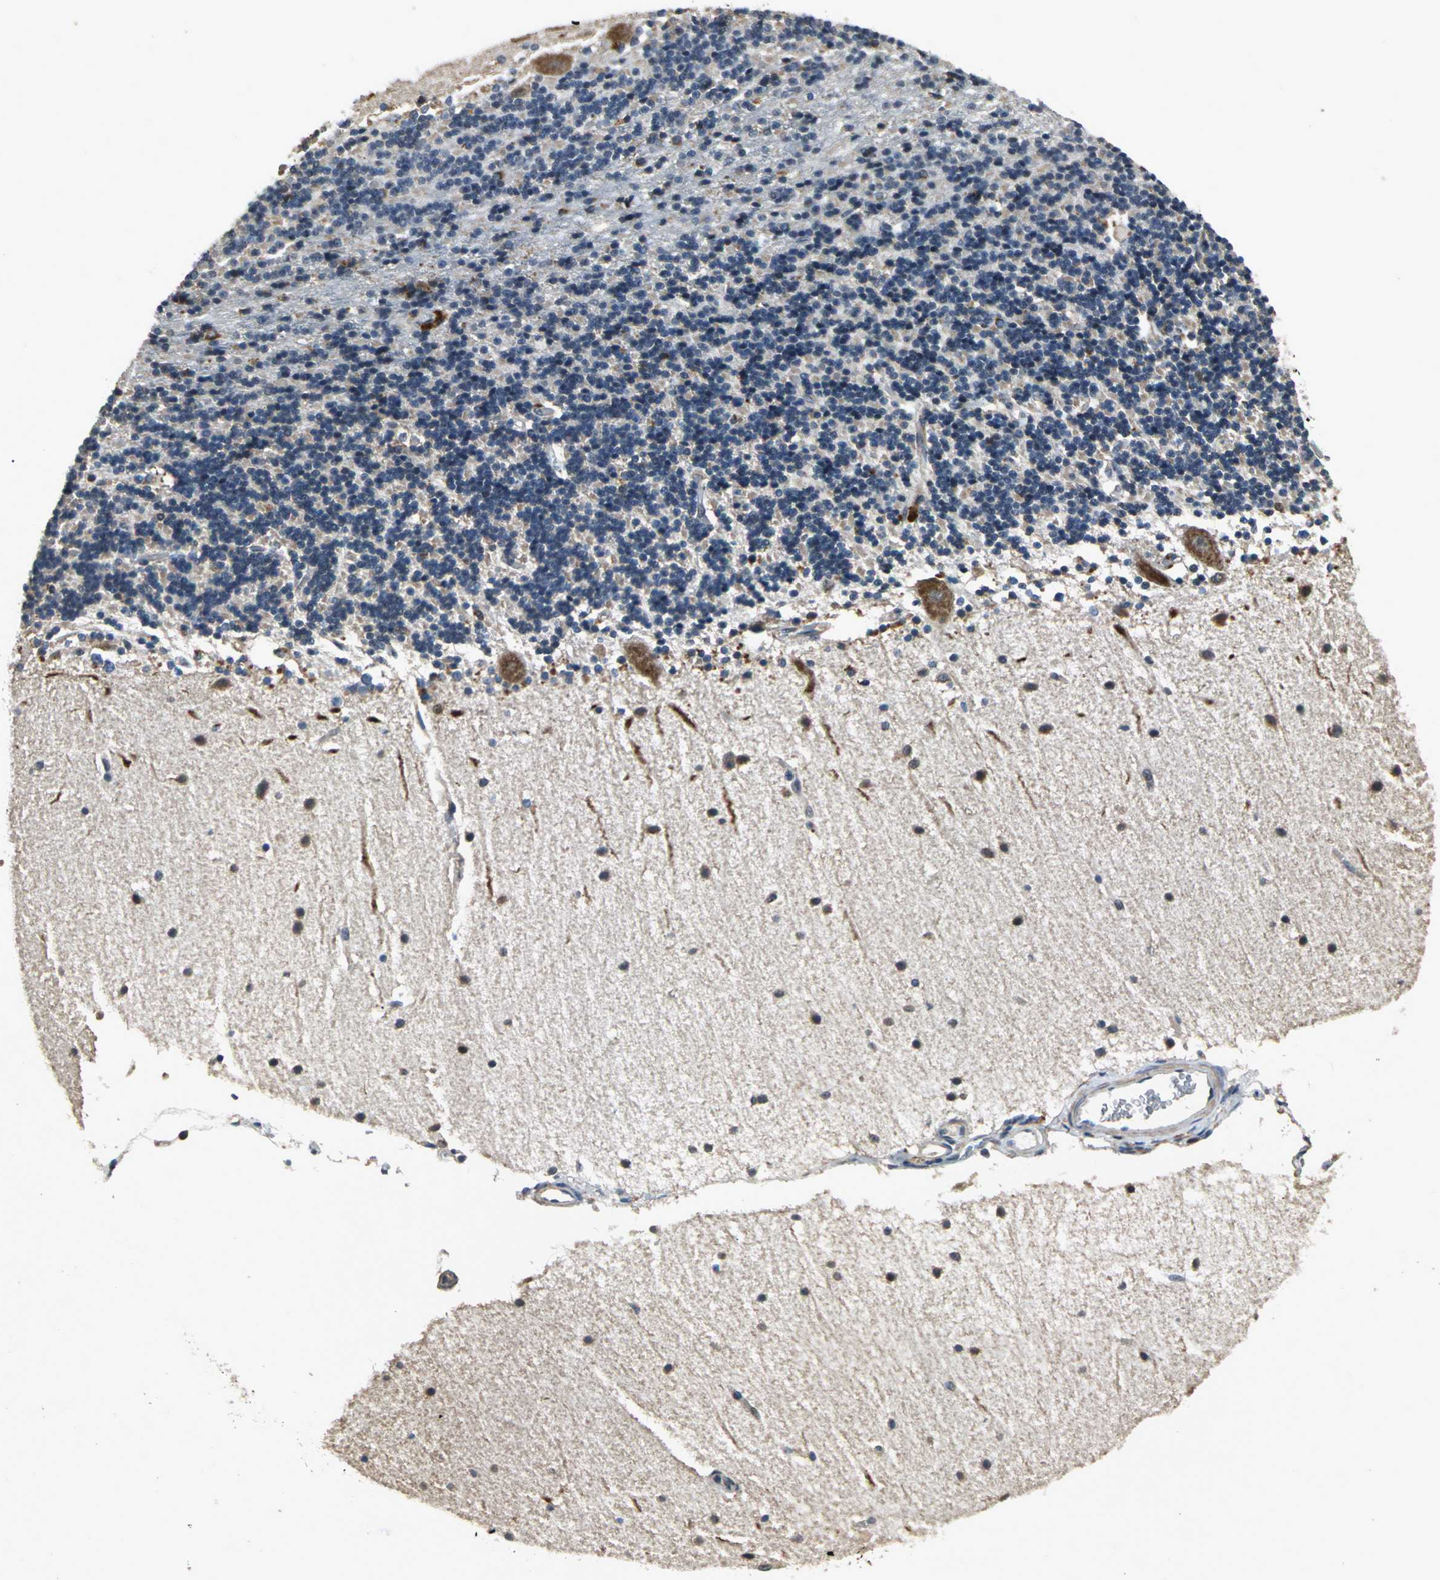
{"staining": {"intensity": "negative", "quantity": "none", "location": "none"}, "tissue": "cerebellum", "cell_type": "Cells in granular layer", "image_type": "normal", "snomed": [{"axis": "morphology", "description": "Normal tissue, NOS"}, {"axis": "topography", "description": "Cerebellum"}], "caption": "DAB immunohistochemical staining of unremarkable human cerebellum reveals no significant staining in cells in granular layer.", "gene": "EIF2B2", "patient": {"sex": "female", "age": 54}}